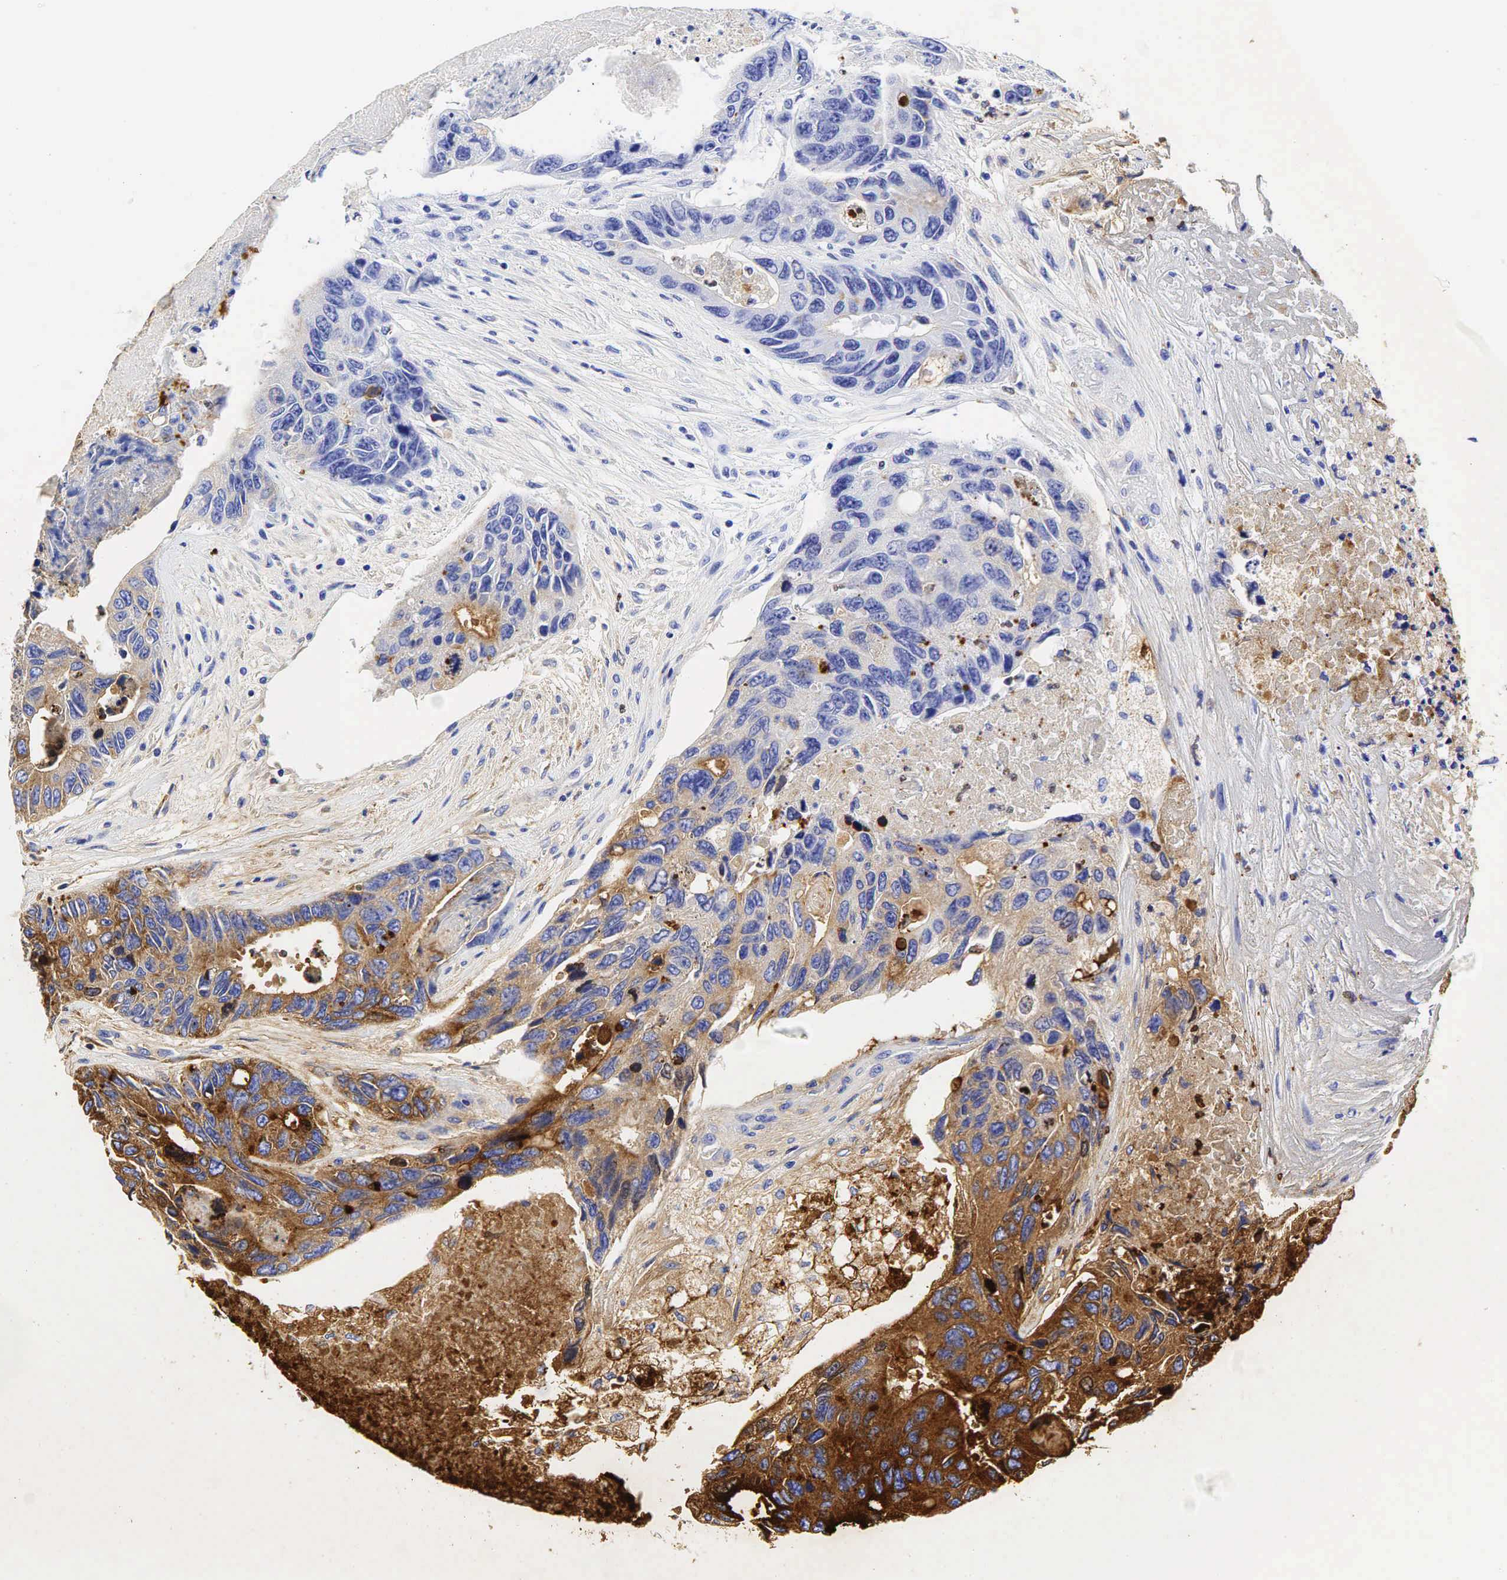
{"staining": {"intensity": "moderate", "quantity": ">75%", "location": "cytoplasmic/membranous"}, "tissue": "colorectal cancer", "cell_type": "Tumor cells", "image_type": "cancer", "snomed": [{"axis": "morphology", "description": "Adenocarcinoma, NOS"}, {"axis": "topography", "description": "Colon"}], "caption": "Moderate cytoplasmic/membranous staining is present in about >75% of tumor cells in colorectal cancer (adenocarcinoma). (Stains: DAB (3,3'-diaminobenzidine) in brown, nuclei in blue, Microscopy: brightfield microscopy at high magnification).", "gene": "CEACAM5", "patient": {"sex": "female", "age": 86}}